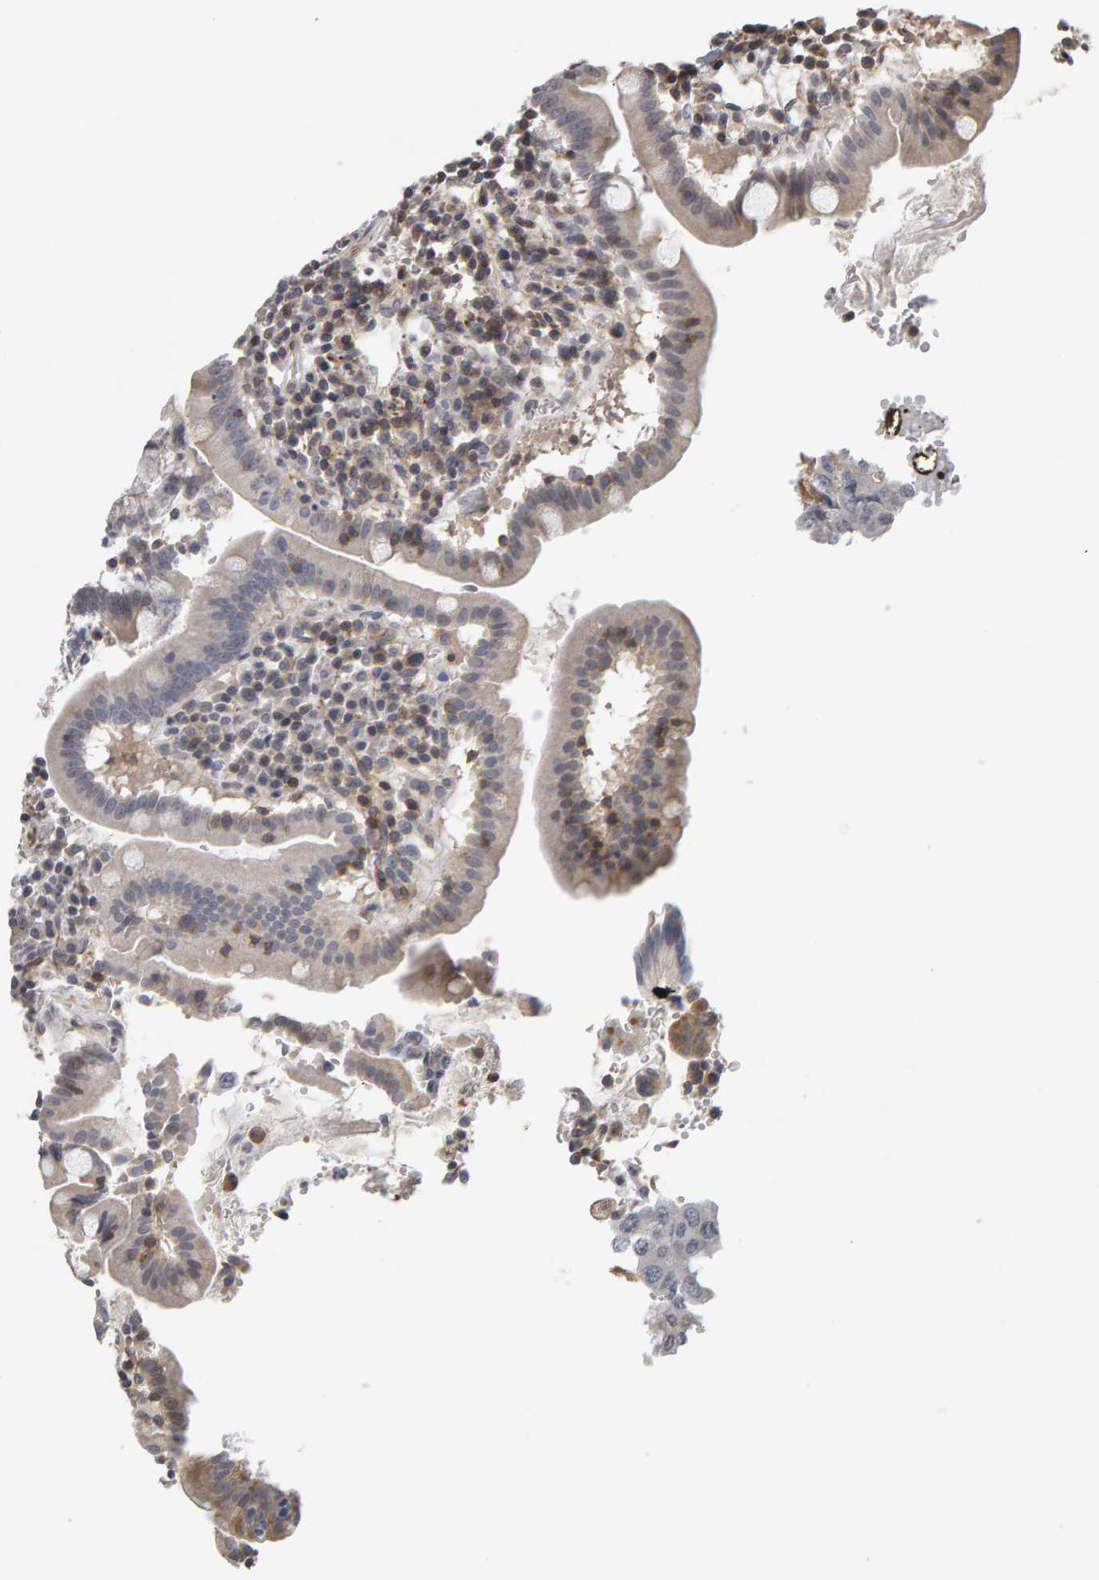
{"staining": {"intensity": "moderate", "quantity": "<25%", "location": "cytoplasmic/membranous"}, "tissue": "duodenum", "cell_type": "Glandular cells", "image_type": "normal", "snomed": [{"axis": "morphology", "description": "Normal tissue, NOS"}, {"axis": "topography", "description": "Duodenum"}], "caption": "Benign duodenum was stained to show a protein in brown. There is low levels of moderate cytoplasmic/membranous expression in about <25% of glandular cells. The staining is performed using DAB (3,3'-diaminobenzidine) brown chromogen to label protein expression. The nuclei are counter-stained blue using hematoxylin.", "gene": "TEFM", "patient": {"sex": "male", "age": 50}}